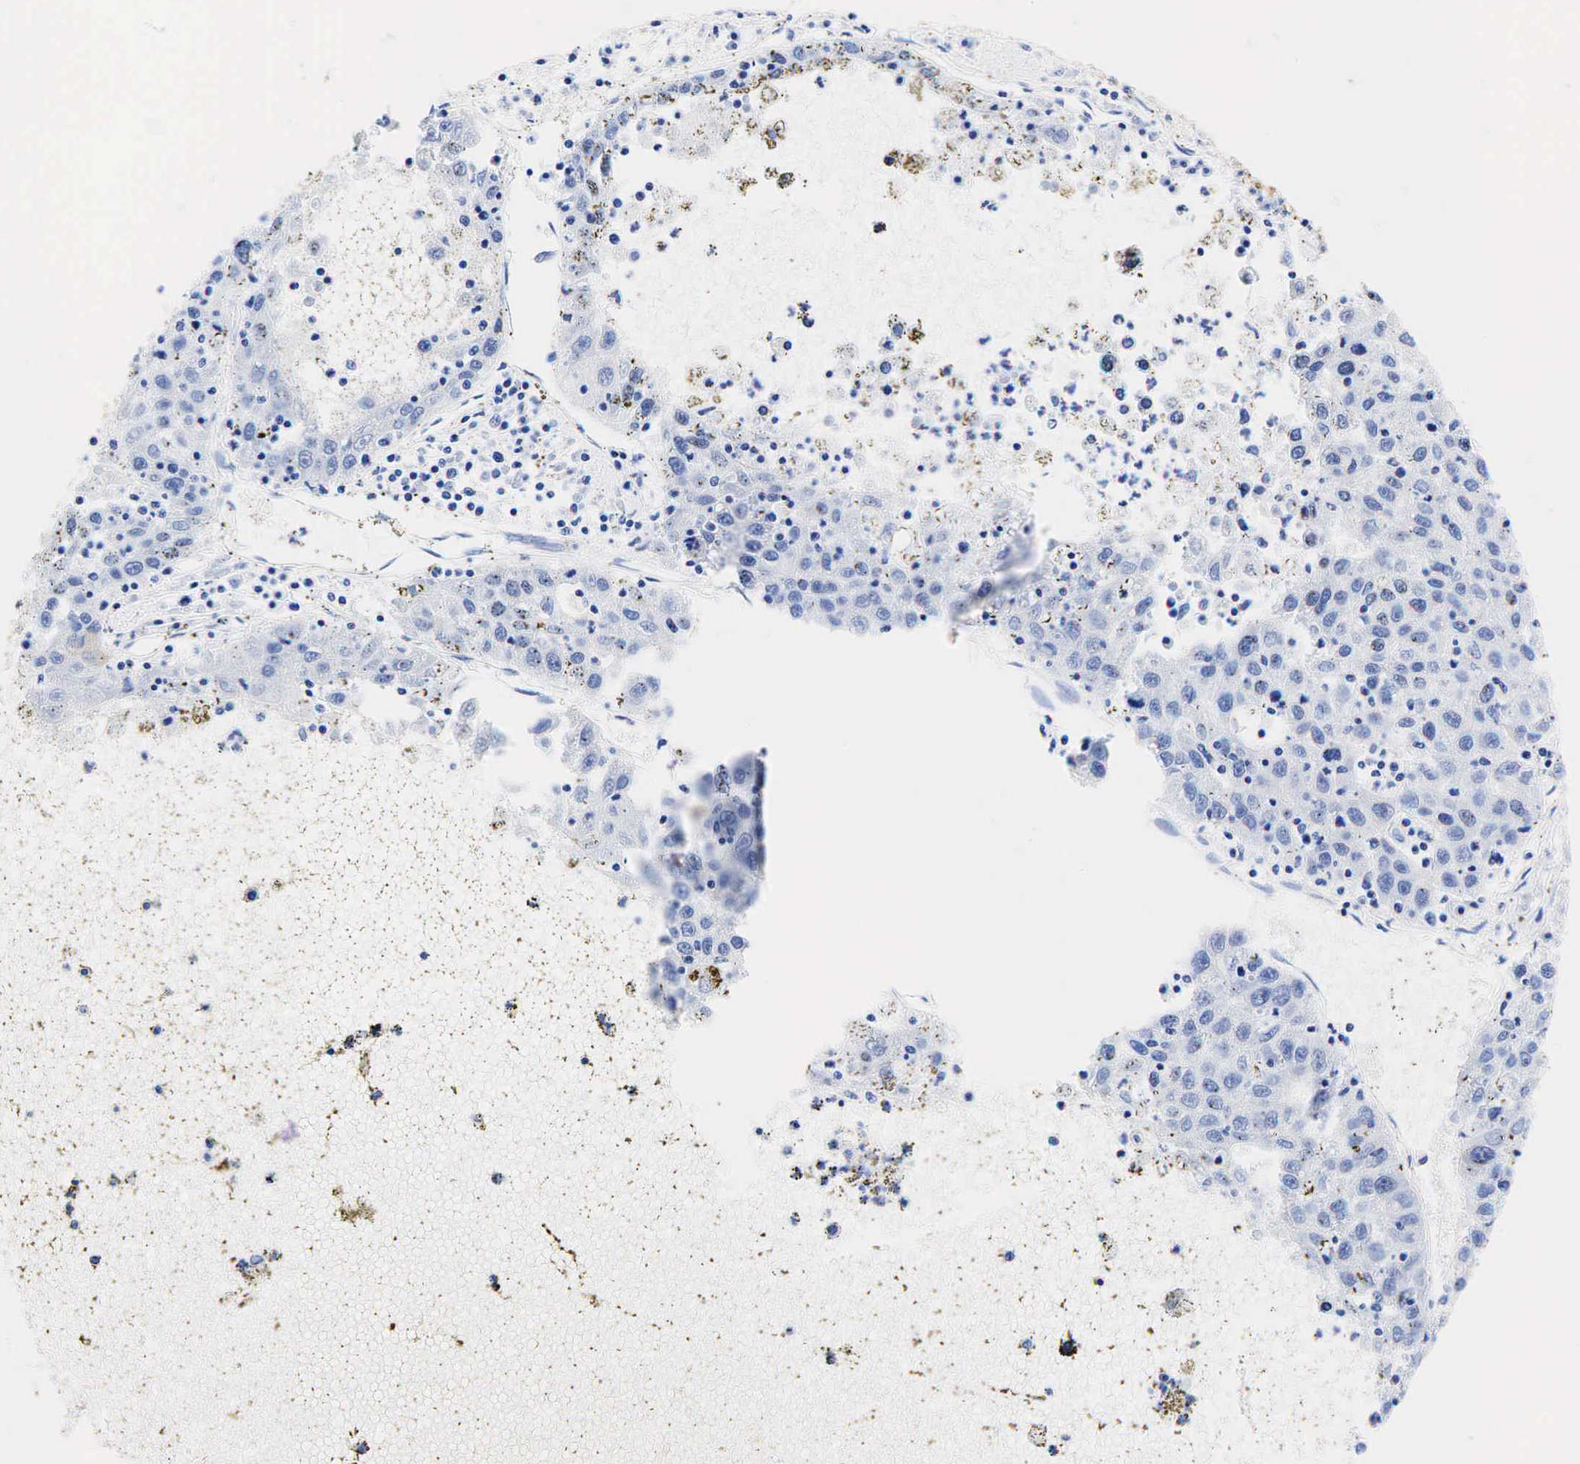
{"staining": {"intensity": "negative", "quantity": "none", "location": "none"}, "tissue": "liver cancer", "cell_type": "Tumor cells", "image_type": "cancer", "snomed": [{"axis": "morphology", "description": "Carcinoma, Hepatocellular, NOS"}, {"axis": "topography", "description": "Liver"}], "caption": "Human liver cancer (hepatocellular carcinoma) stained for a protein using immunohistochemistry (IHC) reveals no staining in tumor cells.", "gene": "KRT19", "patient": {"sex": "male", "age": 49}}